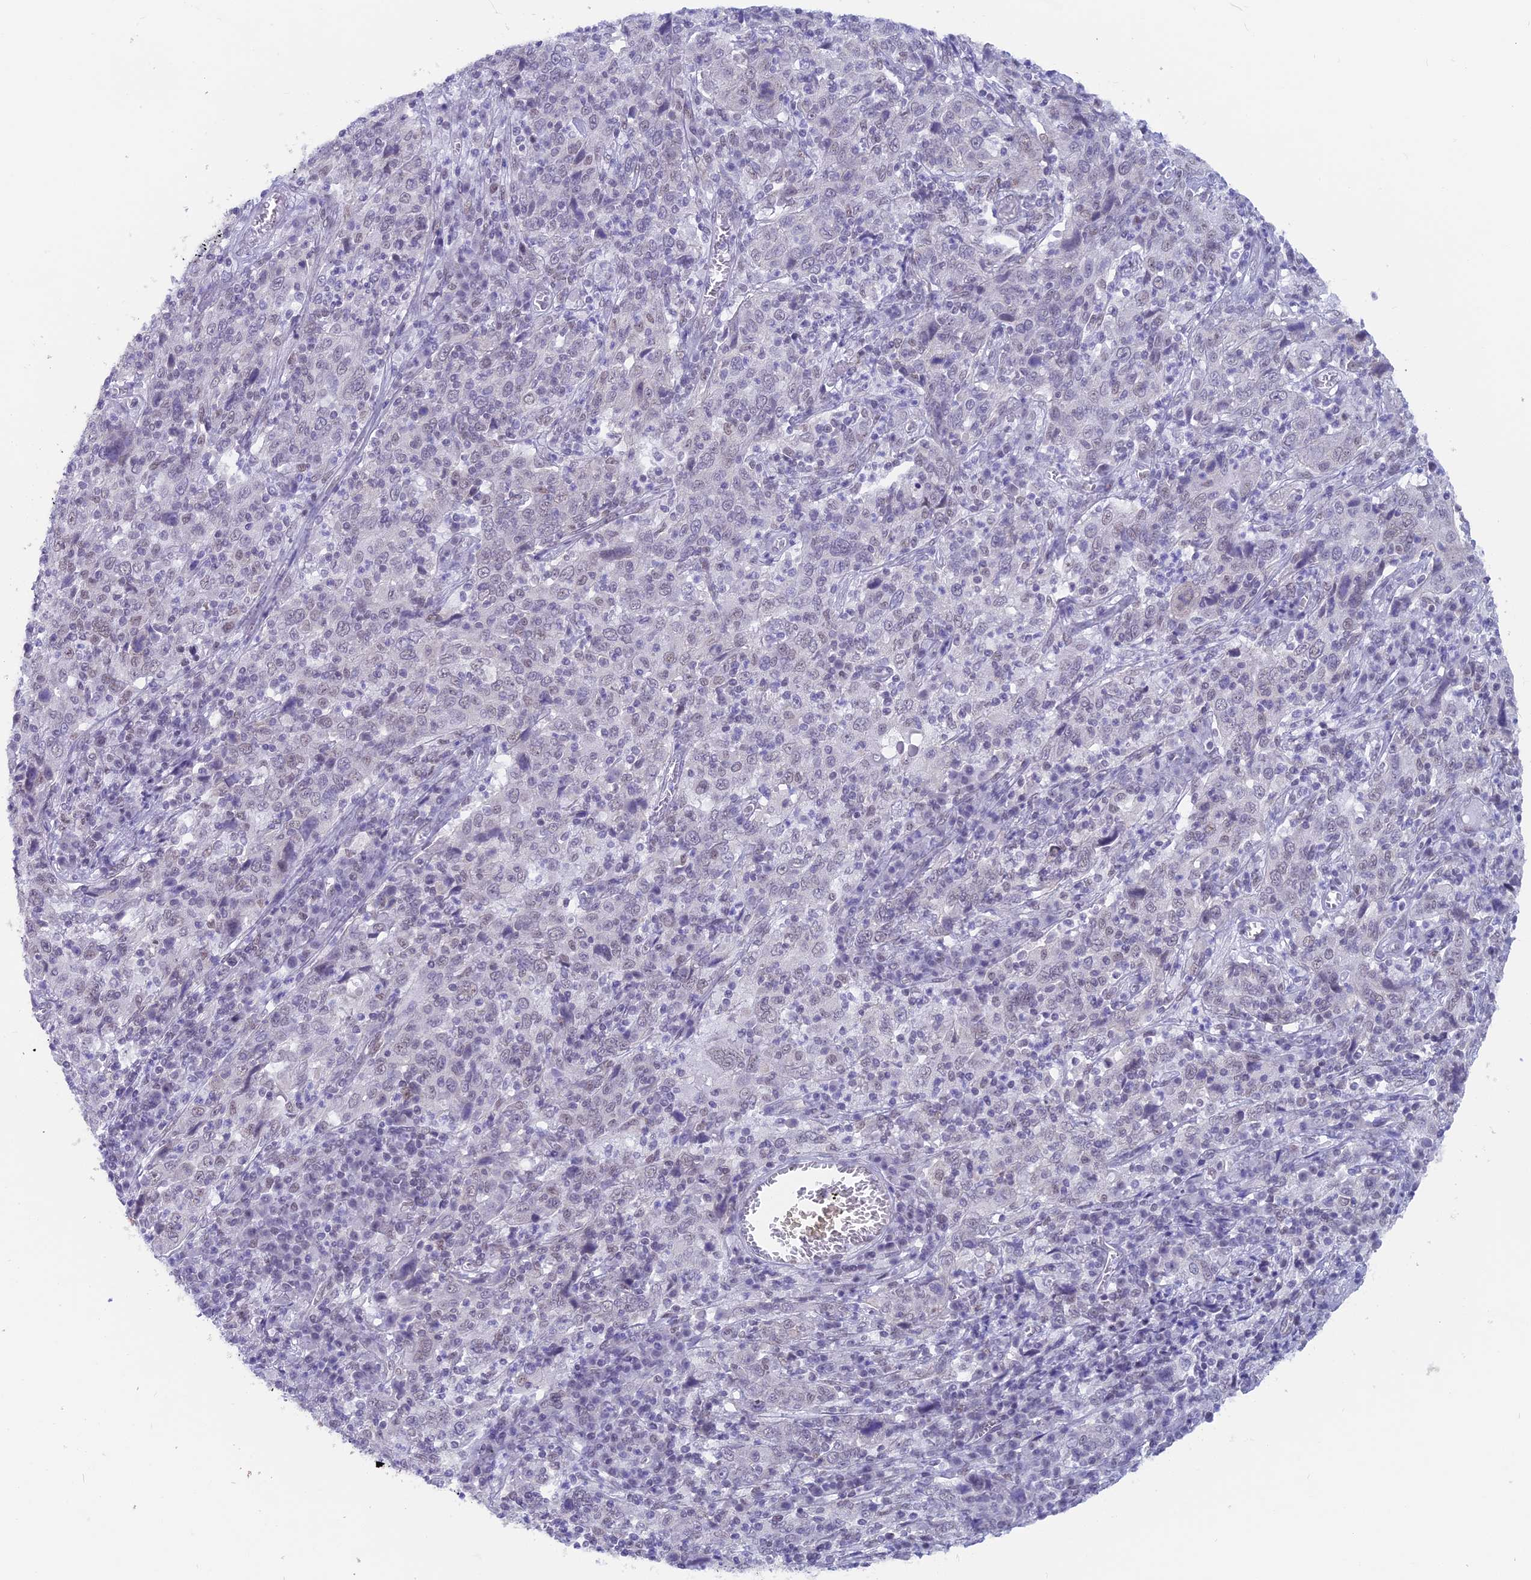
{"staining": {"intensity": "negative", "quantity": "none", "location": "none"}, "tissue": "cervical cancer", "cell_type": "Tumor cells", "image_type": "cancer", "snomed": [{"axis": "morphology", "description": "Squamous cell carcinoma, NOS"}, {"axis": "topography", "description": "Cervix"}], "caption": "IHC histopathology image of neoplastic tissue: human cervical cancer stained with DAB (3,3'-diaminobenzidine) shows no significant protein positivity in tumor cells.", "gene": "SRSF5", "patient": {"sex": "female", "age": 46}}